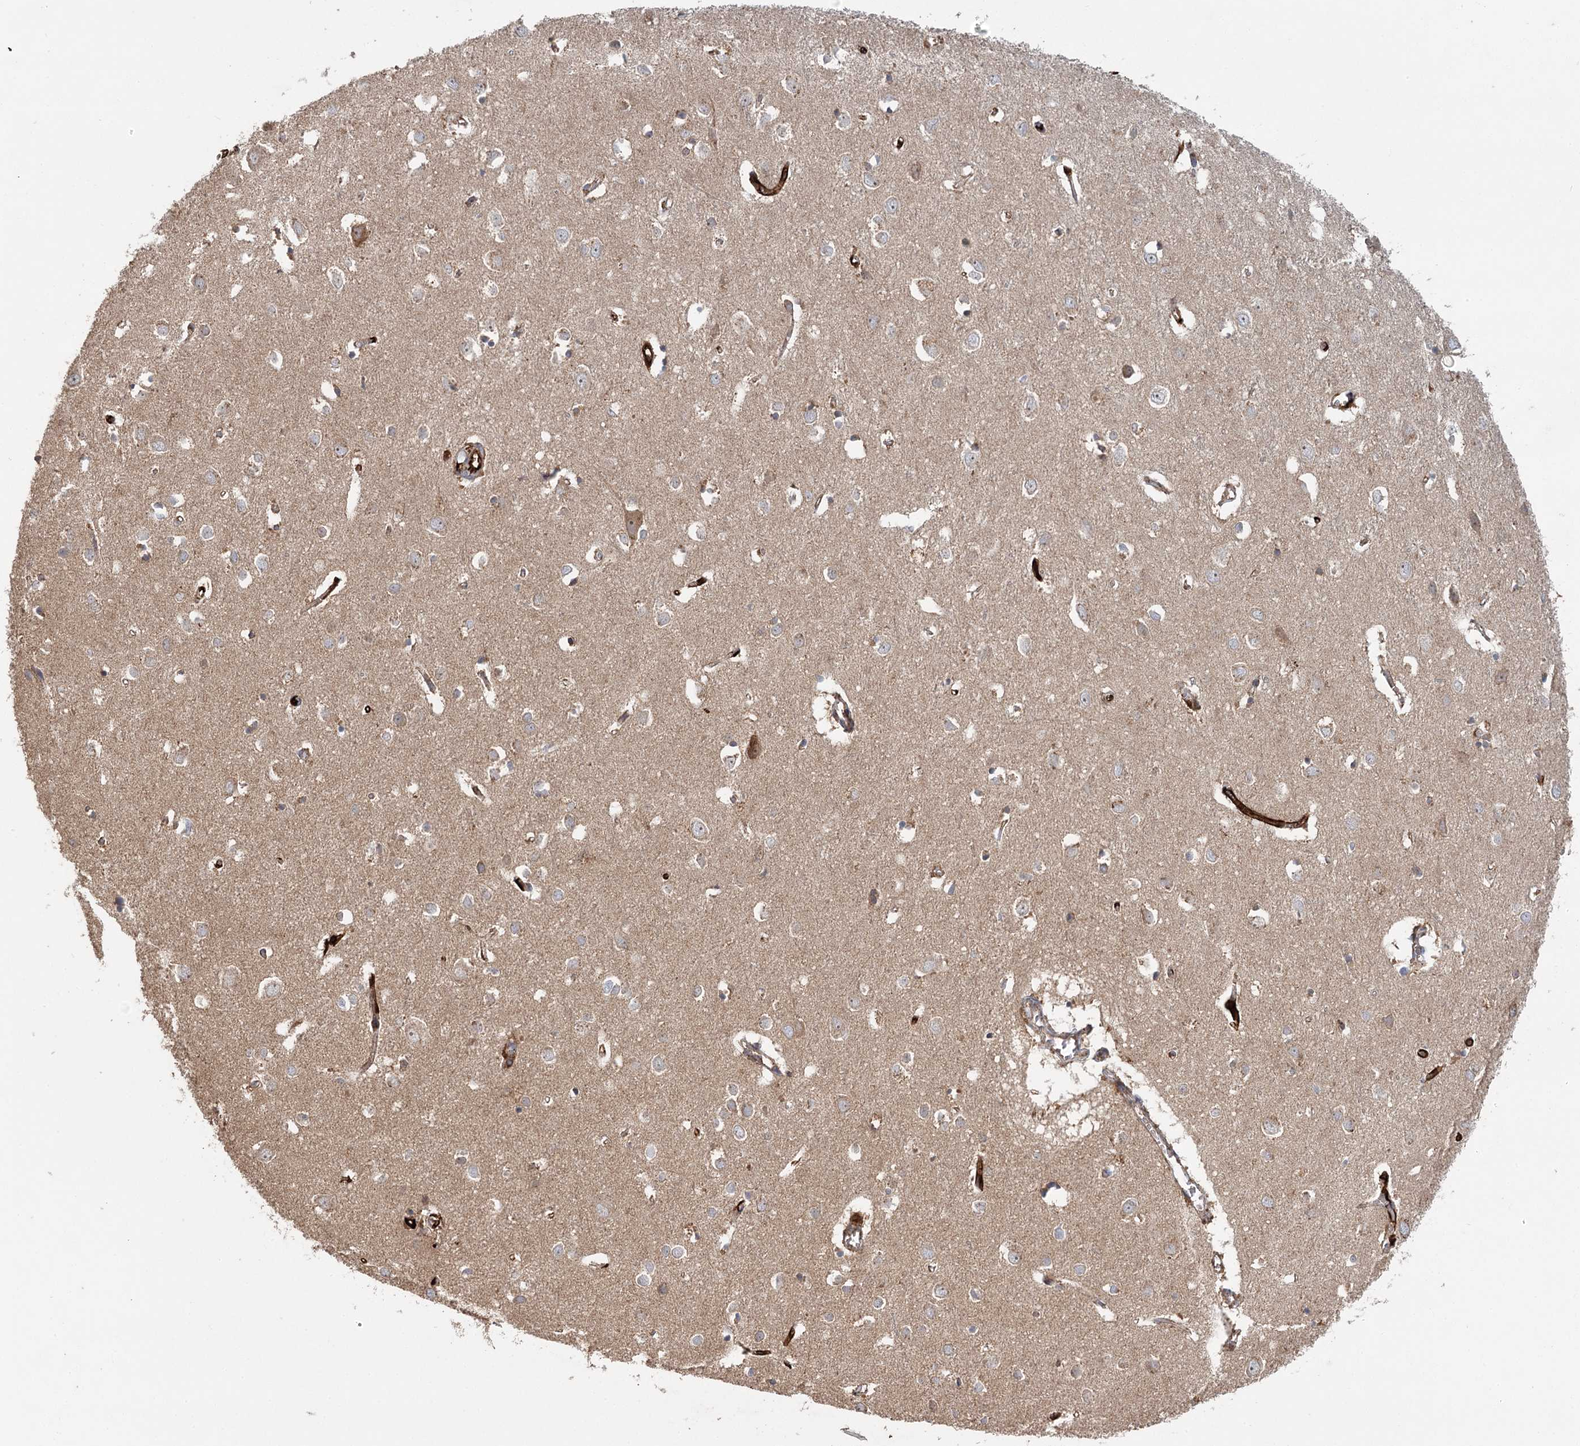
{"staining": {"intensity": "strong", "quantity": "<25%", "location": "cytoplasmic/membranous"}, "tissue": "cerebral cortex", "cell_type": "Endothelial cells", "image_type": "normal", "snomed": [{"axis": "morphology", "description": "Normal tissue, NOS"}, {"axis": "topography", "description": "Cerebral cortex"}], "caption": "This is a photomicrograph of immunohistochemistry staining of benign cerebral cortex, which shows strong expression in the cytoplasmic/membranous of endothelial cells.", "gene": "ENSG00000273217", "patient": {"sex": "female", "age": 64}}